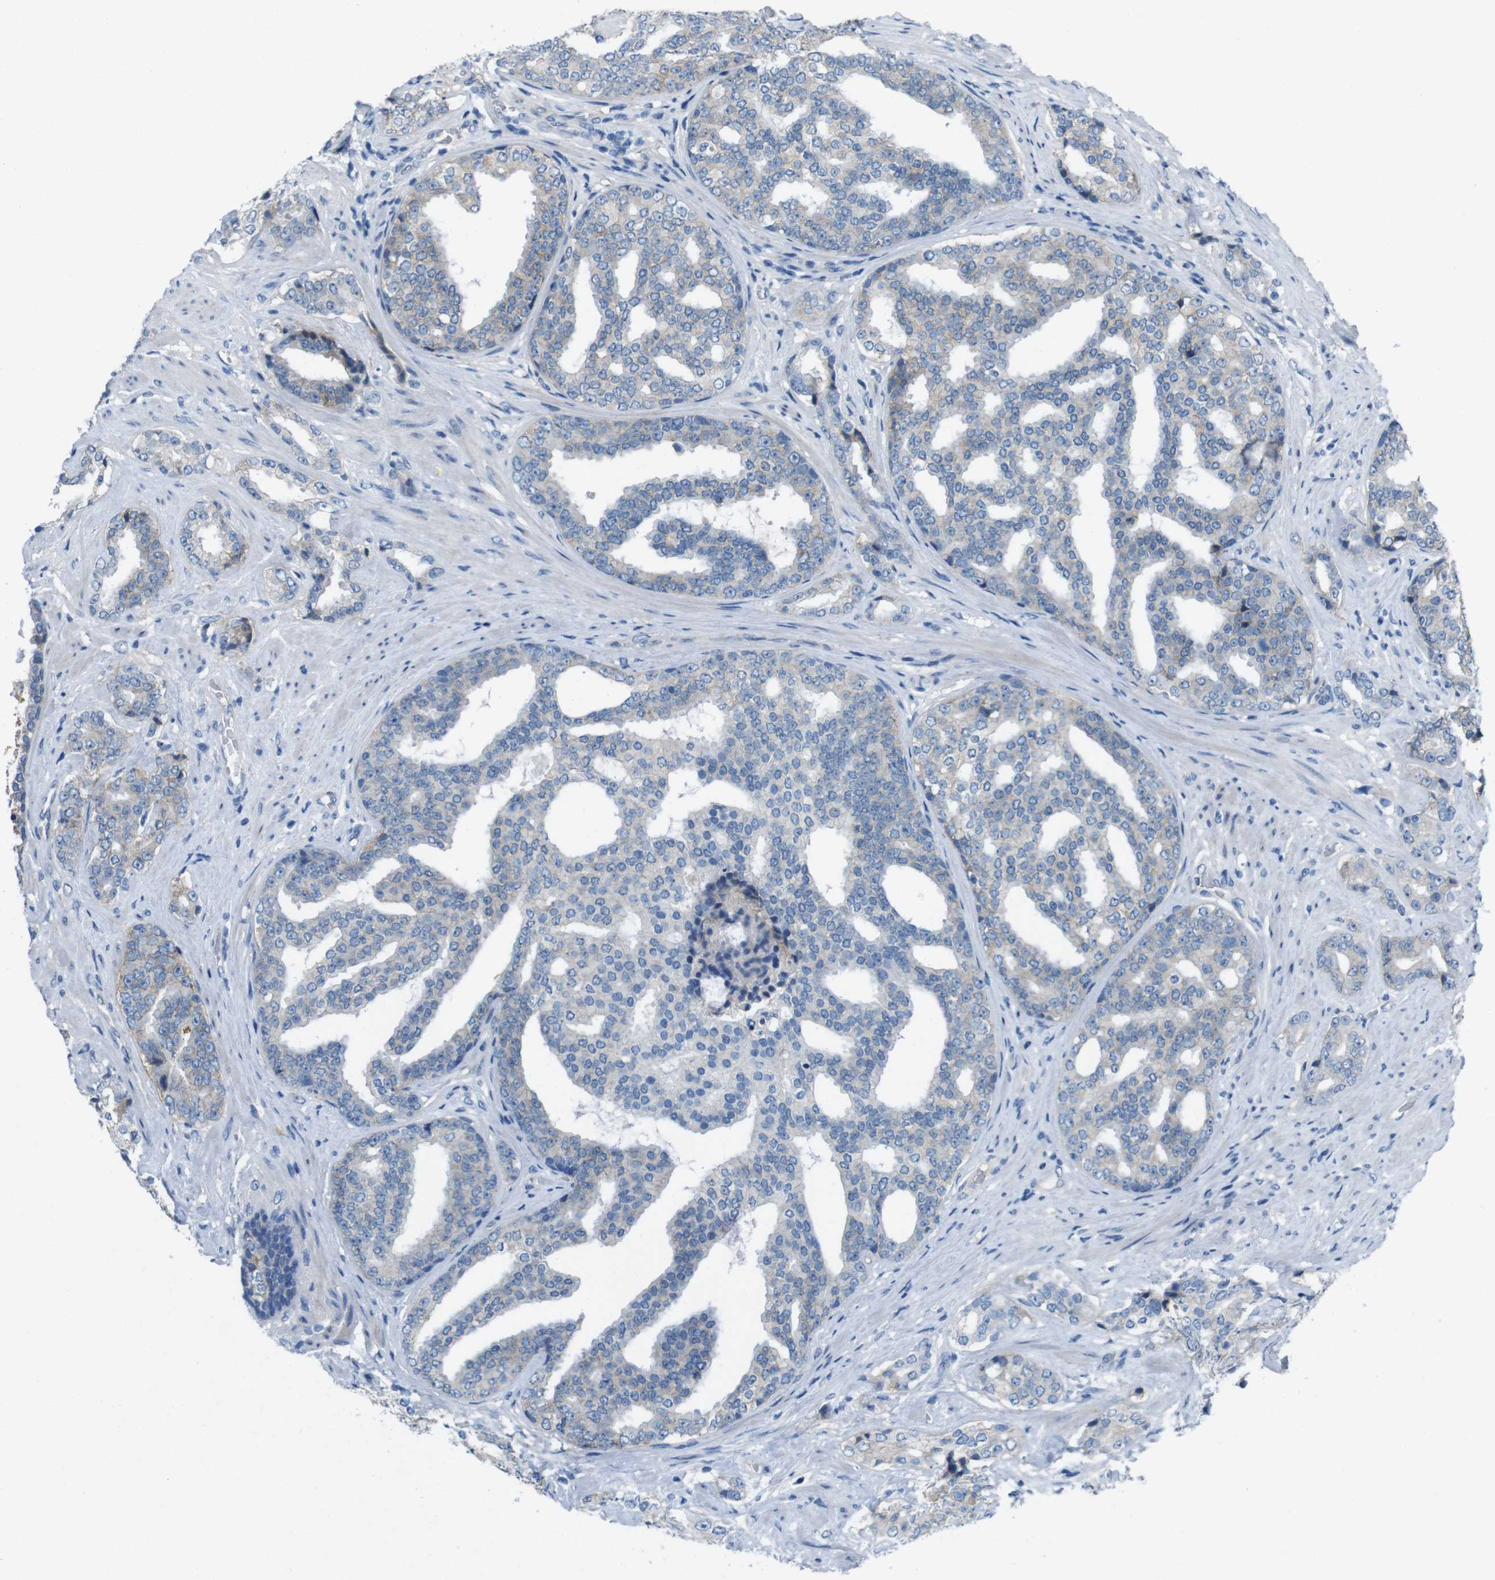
{"staining": {"intensity": "weak", "quantity": "<25%", "location": "cytoplasmic/membranous"}, "tissue": "prostate cancer", "cell_type": "Tumor cells", "image_type": "cancer", "snomed": [{"axis": "morphology", "description": "Adenocarcinoma, High grade"}, {"axis": "topography", "description": "Prostate"}], "caption": "Immunohistochemistry (IHC) of human prostate high-grade adenocarcinoma demonstrates no positivity in tumor cells. The staining was performed using DAB (3,3'-diaminobenzidine) to visualize the protein expression in brown, while the nuclei were stained in blue with hematoxylin (Magnification: 20x).", "gene": "PVR", "patient": {"sex": "male", "age": 71}}